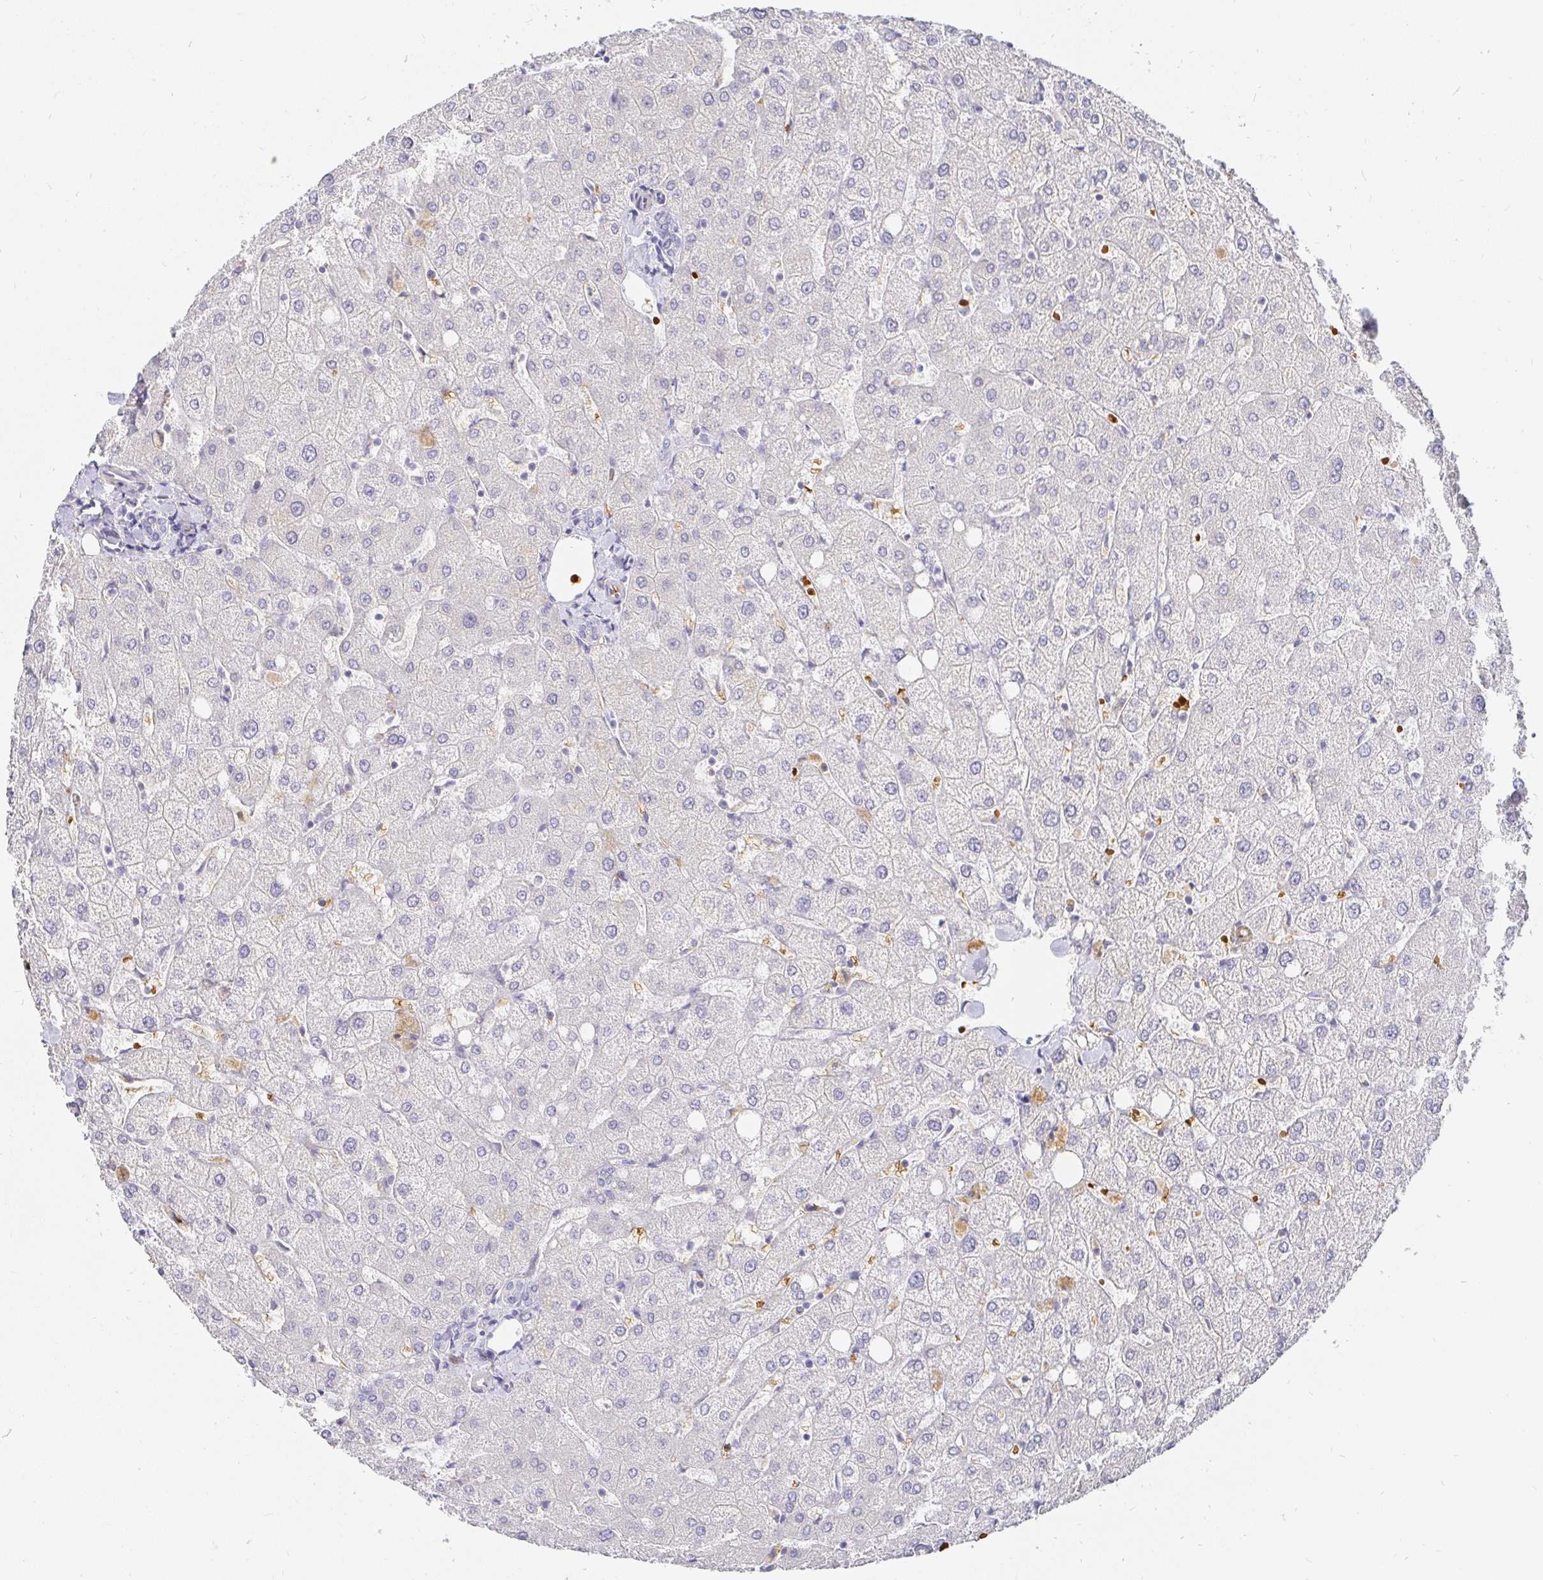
{"staining": {"intensity": "negative", "quantity": "none", "location": "none"}, "tissue": "liver", "cell_type": "Cholangiocytes", "image_type": "normal", "snomed": [{"axis": "morphology", "description": "Normal tissue, NOS"}, {"axis": "topography", "description": "Liver"}], "caption": "DAB immunohistochemical staining of normal liver shows no significant expression in cholangiocytes. (IHC, brightfield microscopy, high magnification).", "gene": "FGF21", "patient": {"sex": "female", "age": 54}}